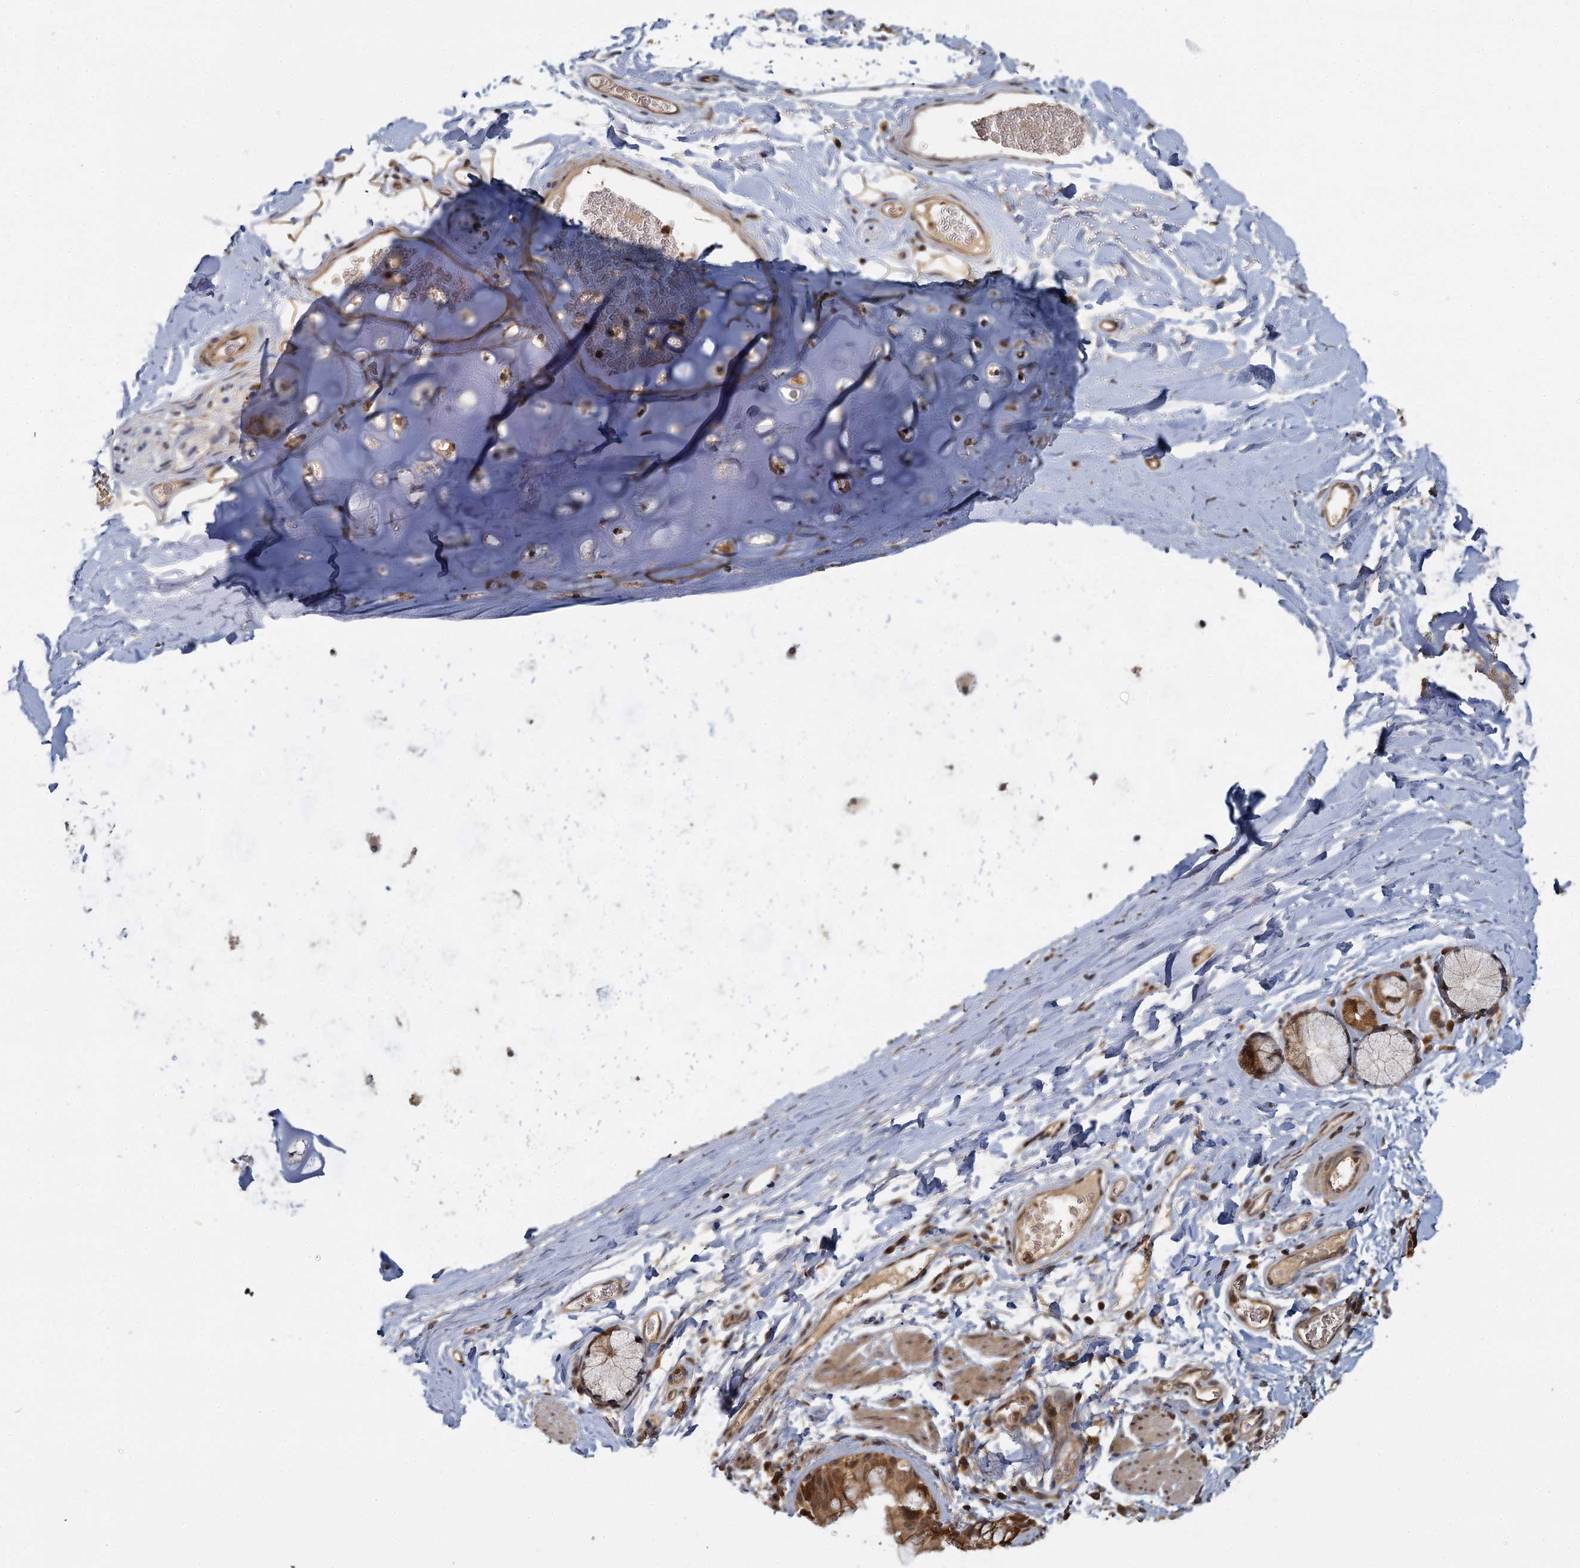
{"staining": {"intensity": "moderate", "quantity": ">75%", "location": "cytoplasmic/membranous,nuclear"}, "tissue": "bronchus", "cell_type": "Respiratory epithelial cells", "image_type": "normal", "snomed": [{"axis": "morphology", "description": "Normal tissue, NOS"}, {"axis": "topography", "description": "Cartilage tissue"}, {"axis": "topography", "description": "Bronchus"}], "caption": "Immunohistochemical staining of normal bronchus exhibits moderate cytoplasmic/membranous,nuclear protein positivity in about >75% of respiratory epithelial cells.", "gene": "ZNF549", "patient": {"sex": "female", "age": 36}}